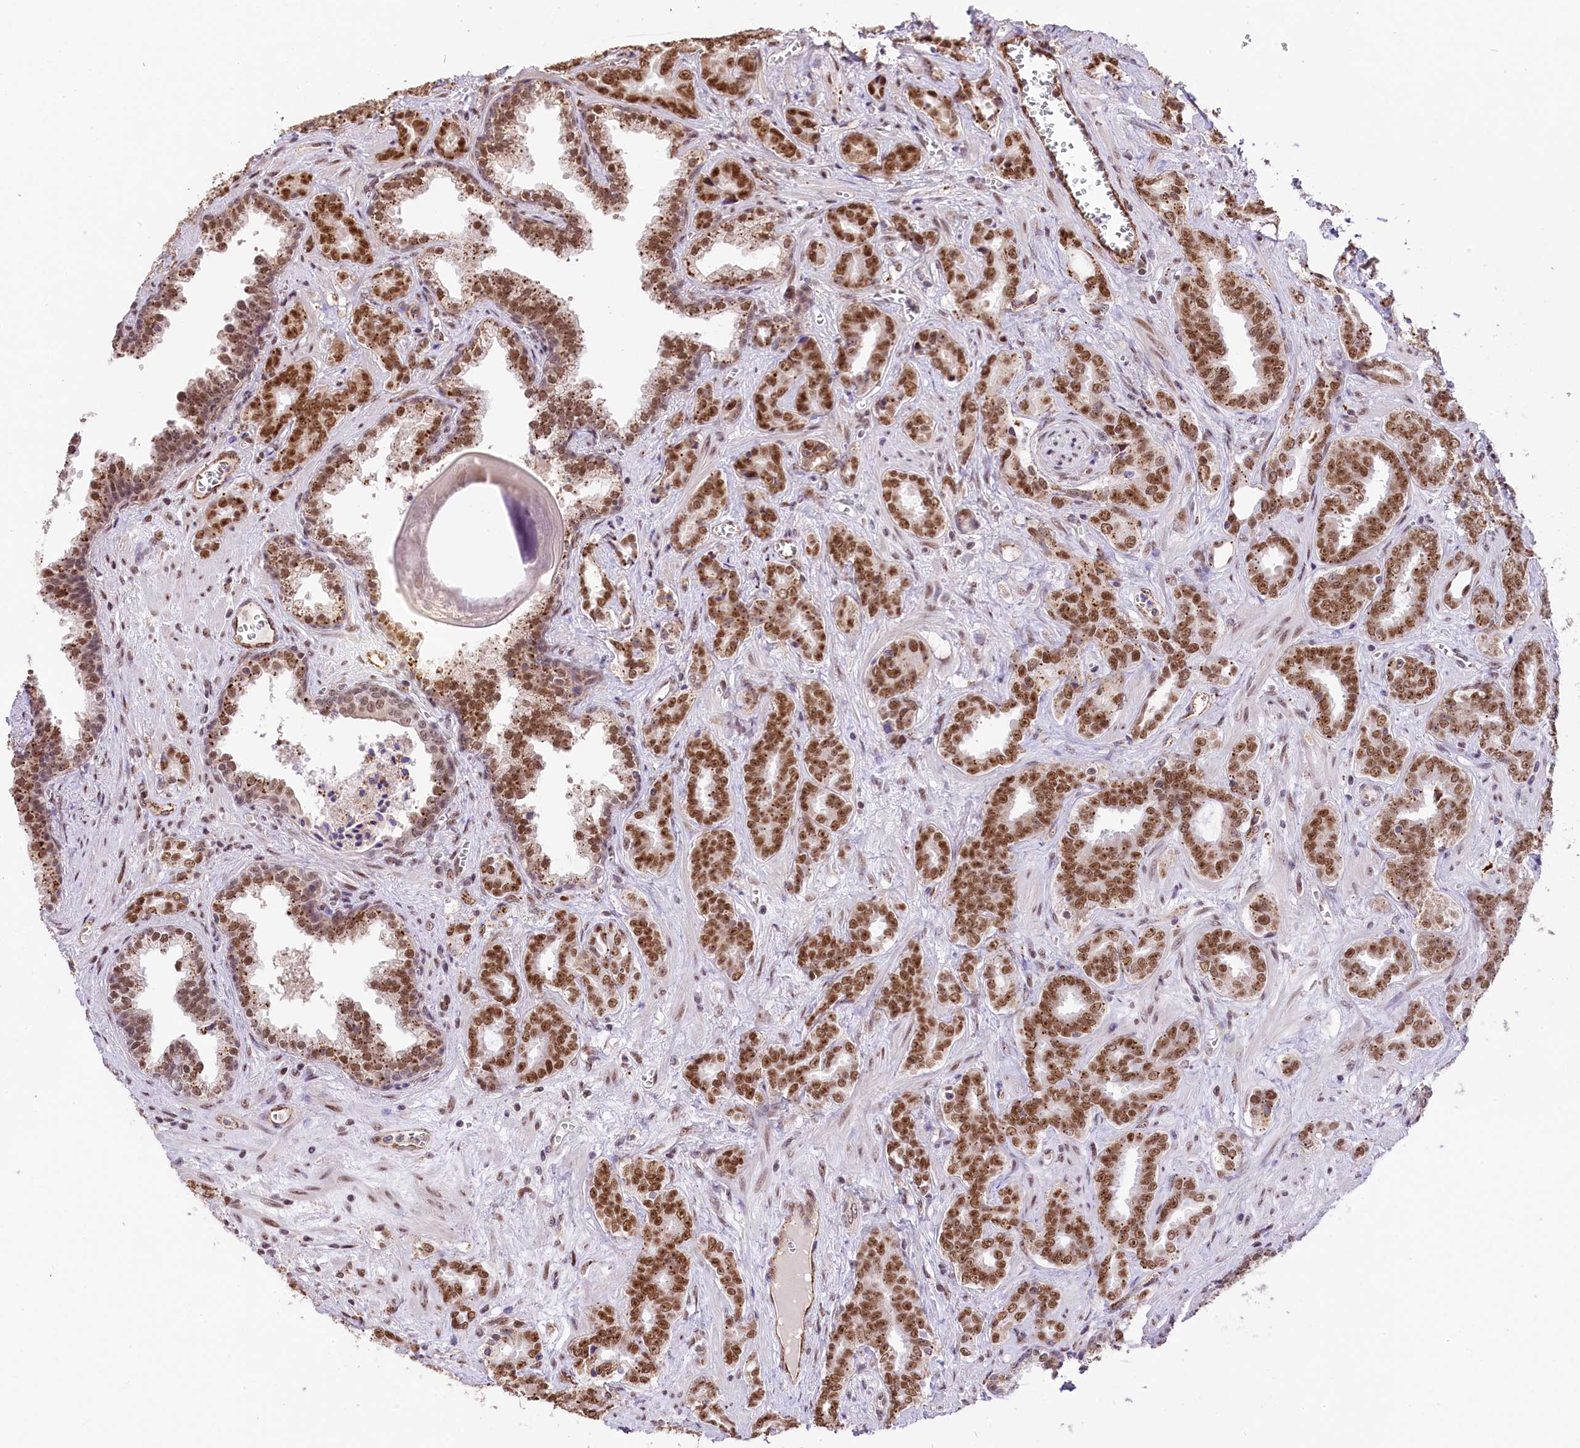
{"staining": {"intensity": "moderate", "quantity": ">75%", "location": "cytoplasmic/membranous,nuclear"}, "tissue": "prostate cancer", "cell_type": "Tumor cells", "image_type": "cancer", "snomed": [{"axis": "morphology", "description": "Adenocarcinoma, High grade"}, {"axis": "topography", "description": "Prostate"}], "caption": "This photomicrograph shows IHC staining of prostate adenocarcinoma (high-grade), with medium moderate cytoplasmic/membranous and nuclear expression in about >75% of tumor cells.", "gene": "MRPL54", "patient": {"sex": "male", "age": 67}}